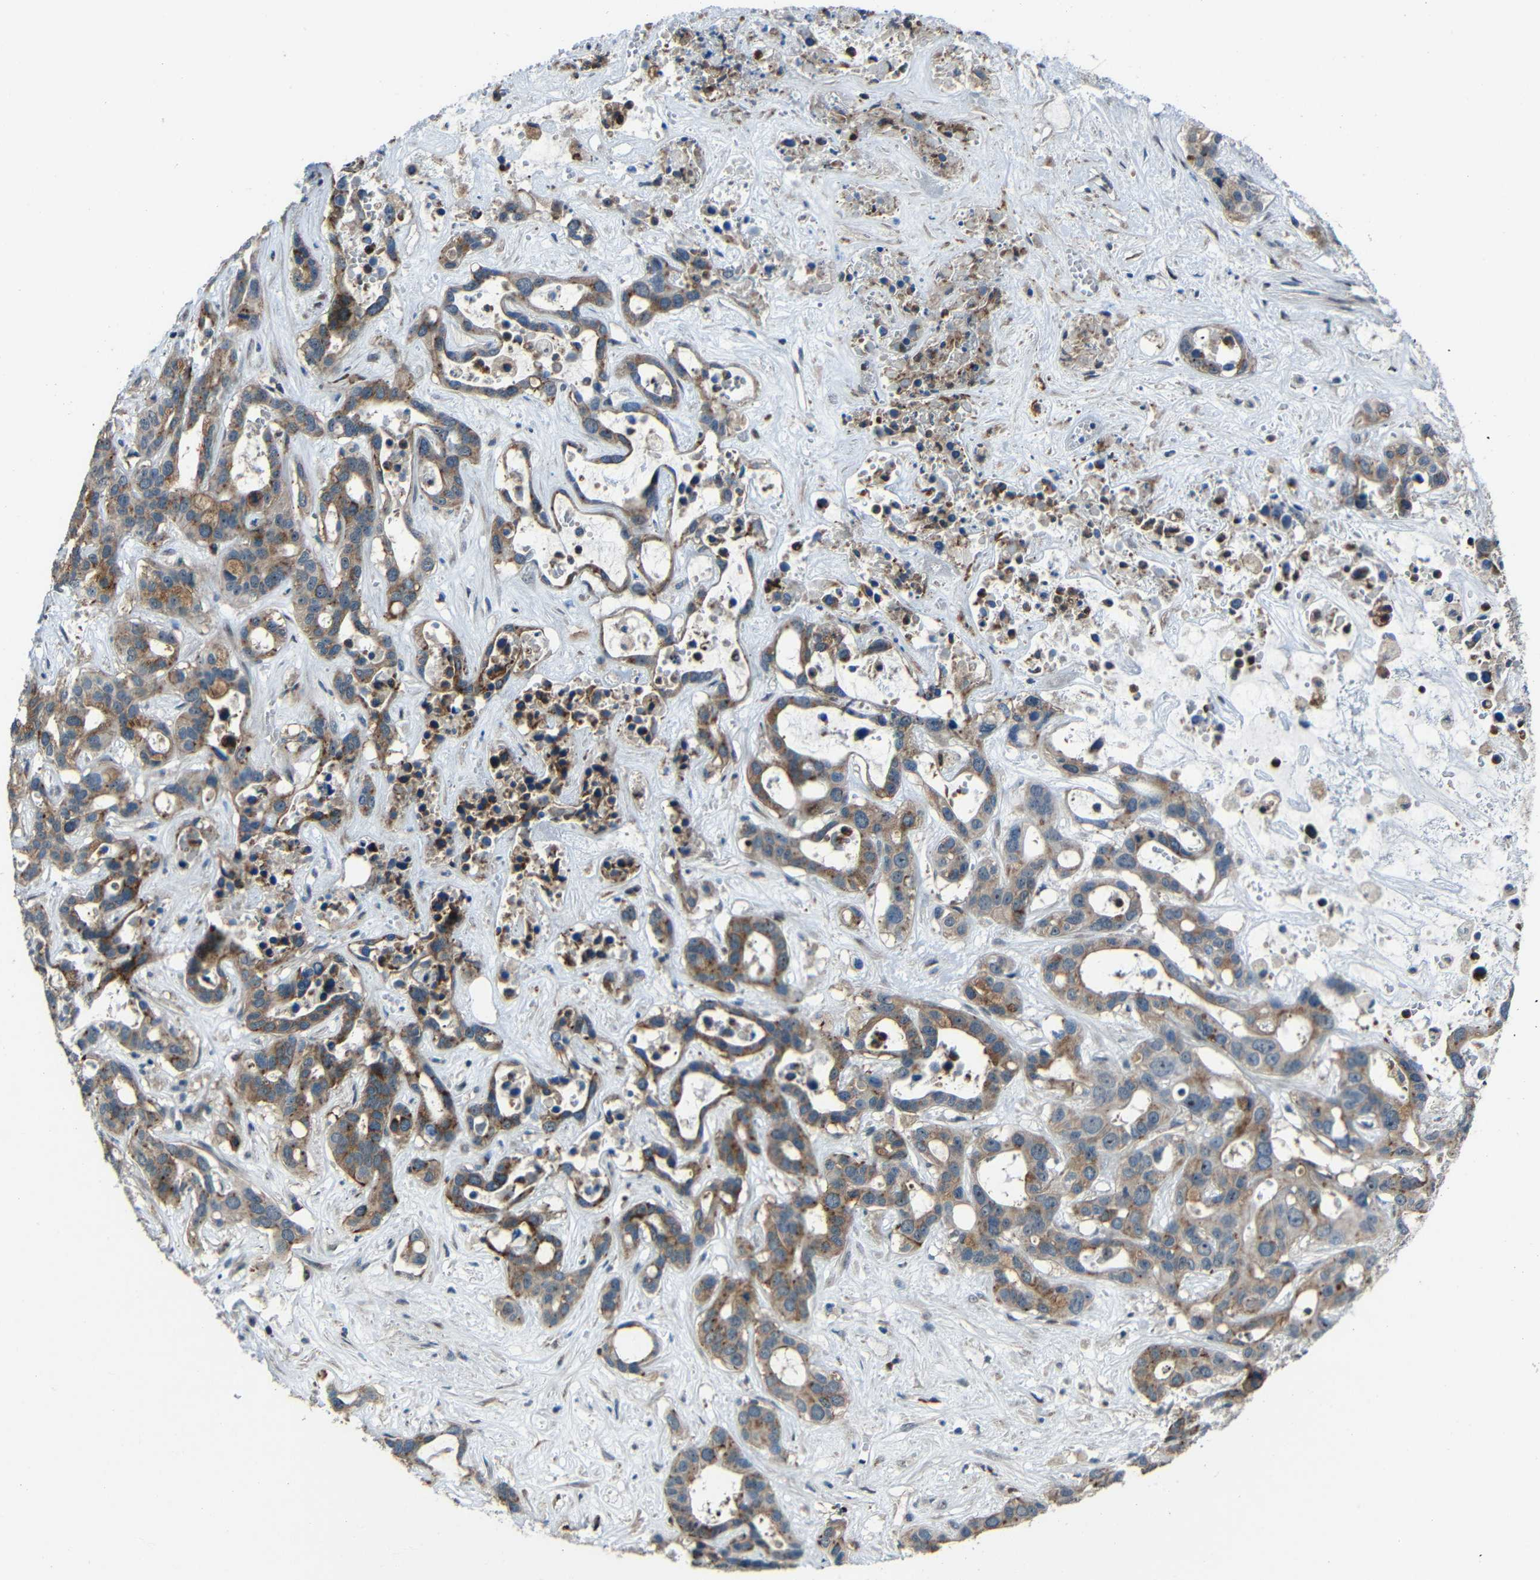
{"staining": {"intensity": "moderate", "quantity": ">75%", "location": "cytoplasmic/membranous"}, "tissue": "liver cancer", "cell_type": "Tumor cells", "image_type": "cancer", "snomed": [{"axis": "morphology", "description": "Cholangiocarcinoma"}, {"axis": "topography", "description": "Liver"}], "caption": "This micrograph demonstrates IHC staining of human liver cholangiocarcinoma, with medium moderate cytoplasmic/membranous staining in approximately >75% of tumor cells.", "gene": "DNAJC5", "patient": {"sex": "female", "age": 65}}